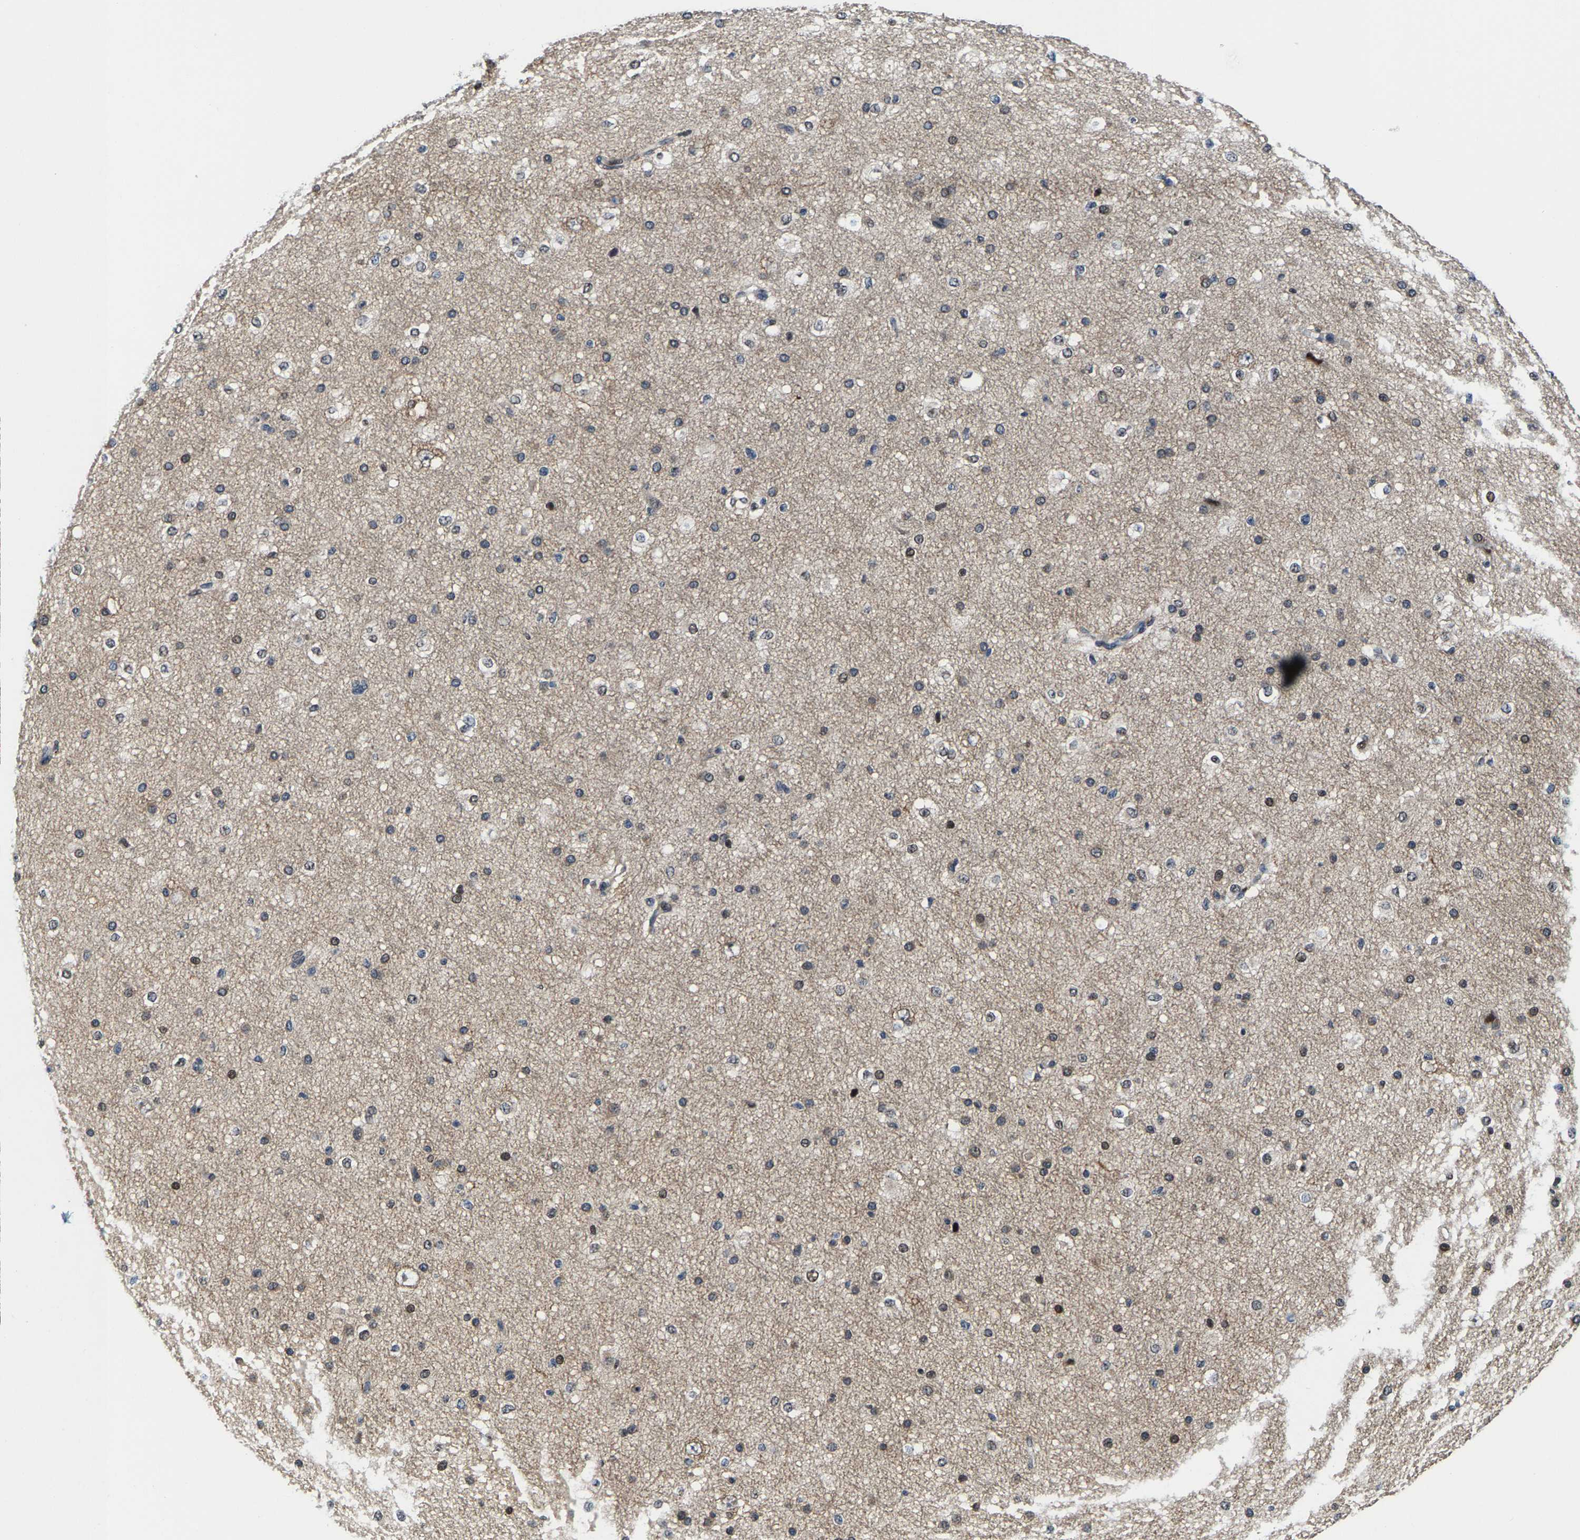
{"staining": {"intensity": "negative", "quantity": "none", "location": "none"}, "tissue": "cerebral cortex", "cell_type": "Endothelial cells", "image_type": "normal", "snomed": [{"axis": "morphology", "description": "Normal tissue, NOS"}, {"axis": "morphology", "description": "Developmental malformation"}, {"axis": "topography", "description": "Cerebral cortex"}], "caption": "A high-resolution photomicrograph shows immunohistochemistry (IHC) staining of unremarkable cerebral cortex, which exhibits no significant positivity in endothelial cells.", "gene": "GTPBP10", "patient": {"sex": "female", "age": 30}}